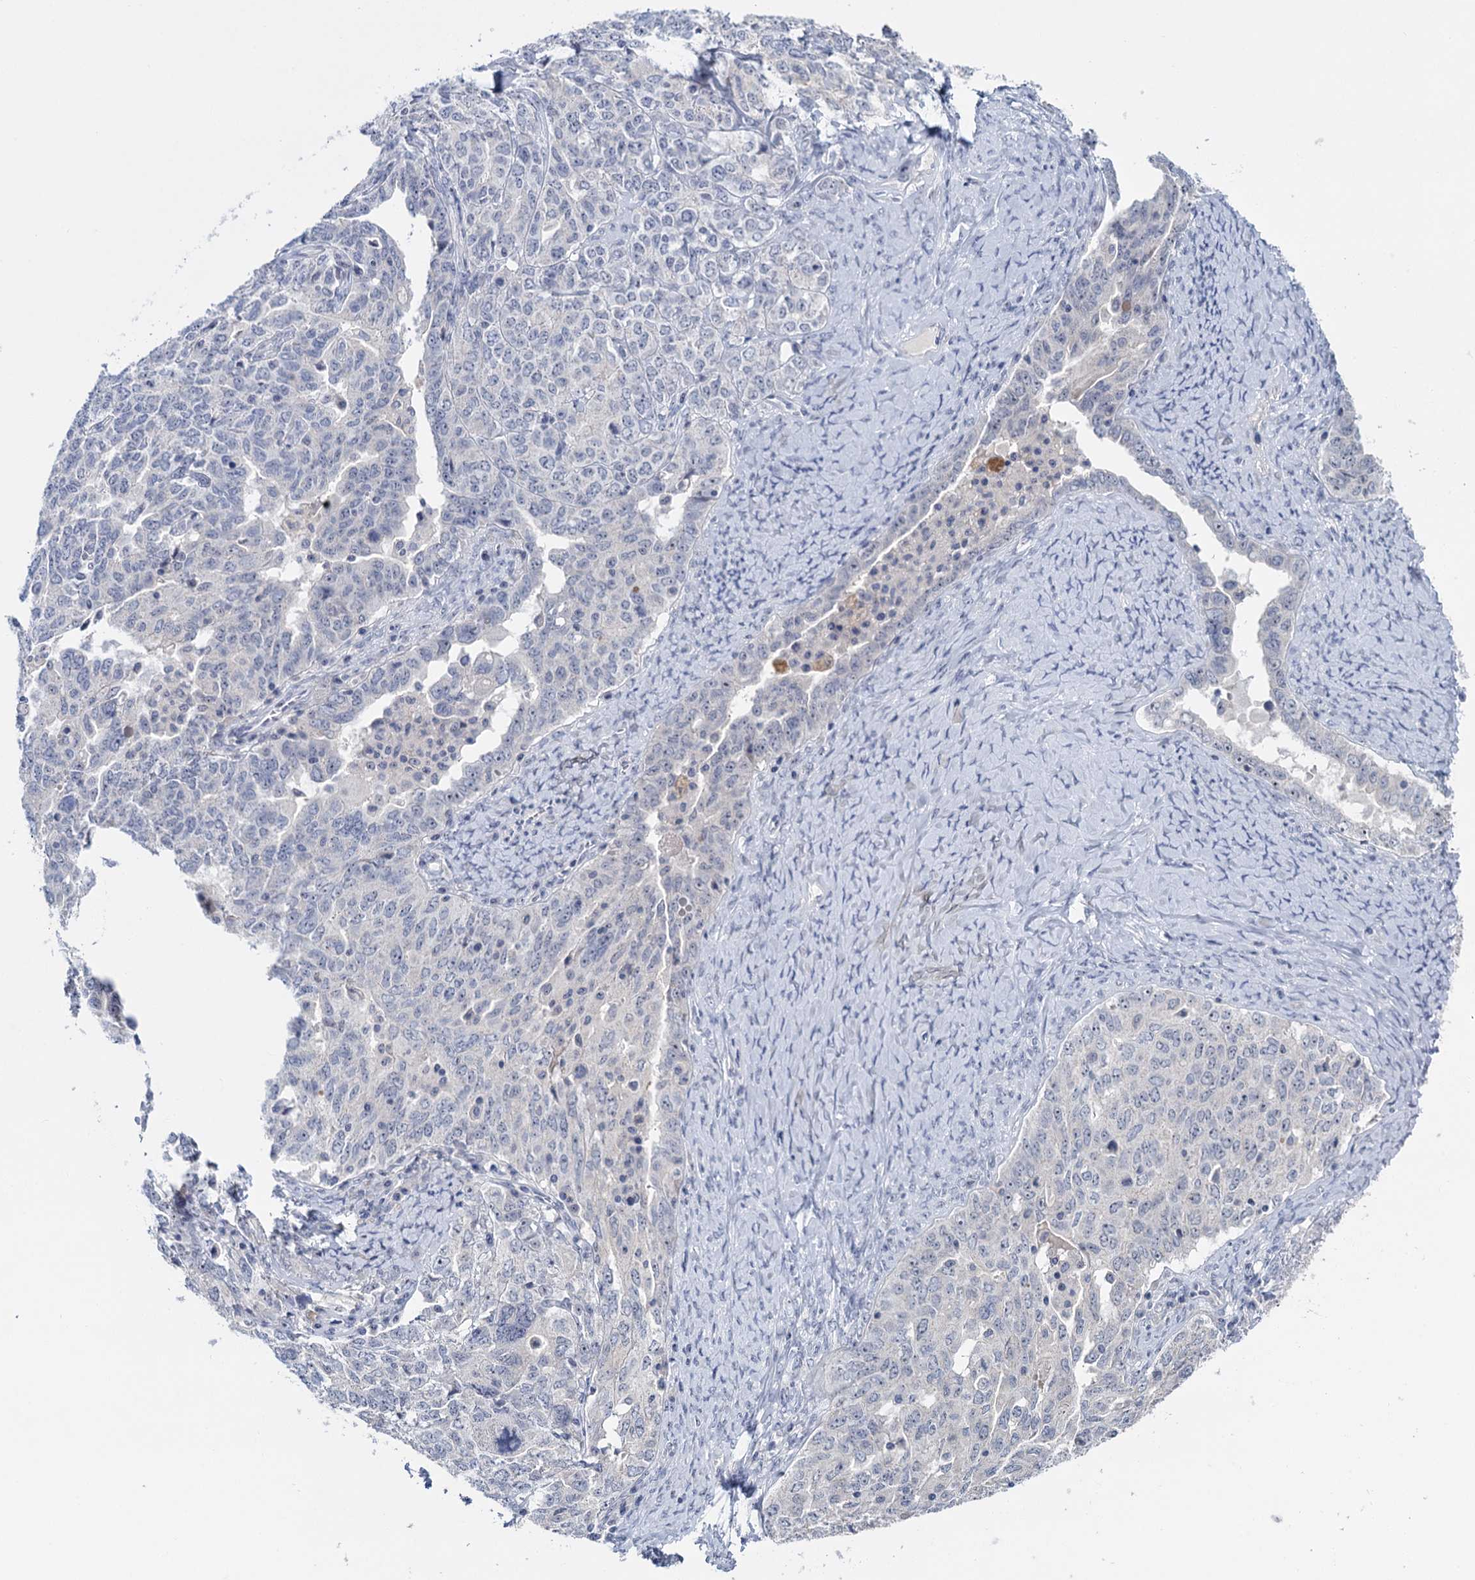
{"staining": {"intensity": "negative", "quantity": "none", "location": "none"}, "tissue": "ovarian cancer", "cell_type": "Tumor cells", "image_type": "cancer", "snomed": [{"axis": "morphology", "description": "Carcinoma, endometroid"}, {"axis": "topography", "description": "Ovary"}], "caption": "This is a histopathology image of IHC staining of endometroid carcinoma (ovarian), which shows no positivity in tumor cells. (Stains: DAB immunohistochemistry (IHC) with hematoxylin counter stain, Microscopy: brightfield microscopy at high magnification).", "gene": "SFN", "patient": {"sex": "female", "age": 62}}